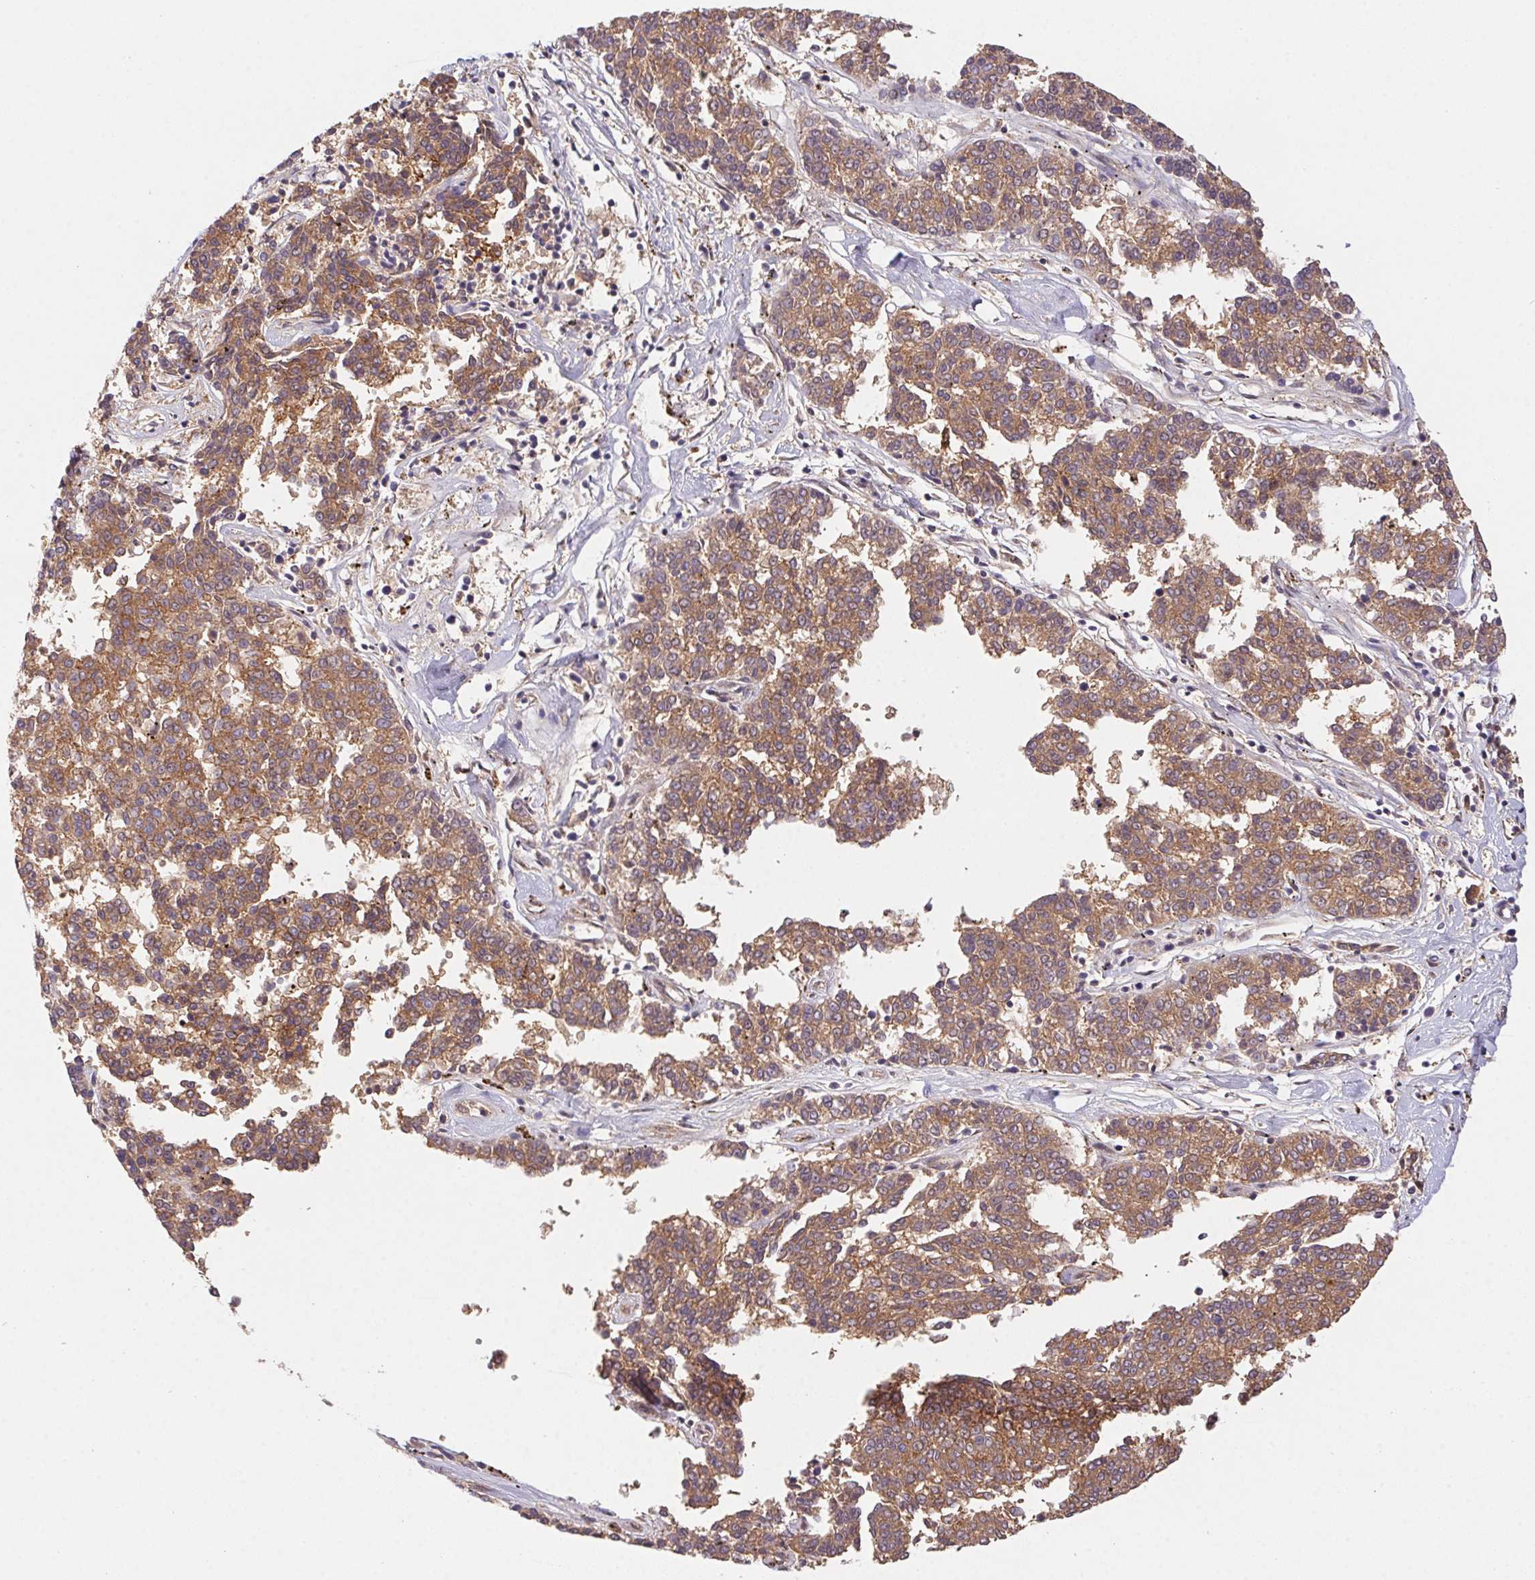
{"staining": {"intensity": "moderate", "quantity": ">75%", "location": "cytoplasmic/membranous"}, "tissue": "melanoma", "cell_type": "Tumor cells", "image_type": "cancer", "snomed": [{"axis": "morphology", "description": "Malignant melanoma, NOS"}, {"axis": "topography", "description": "Skin"}], "caption": "There is medium levels of moderate cytoplasmic/membranous positivity in tumor cells of melanoma, as demonstrated by immunohistochemical staining (brown color).", "gene": "SLC52A2", "patient": {"sex": "female", "age": 72}}